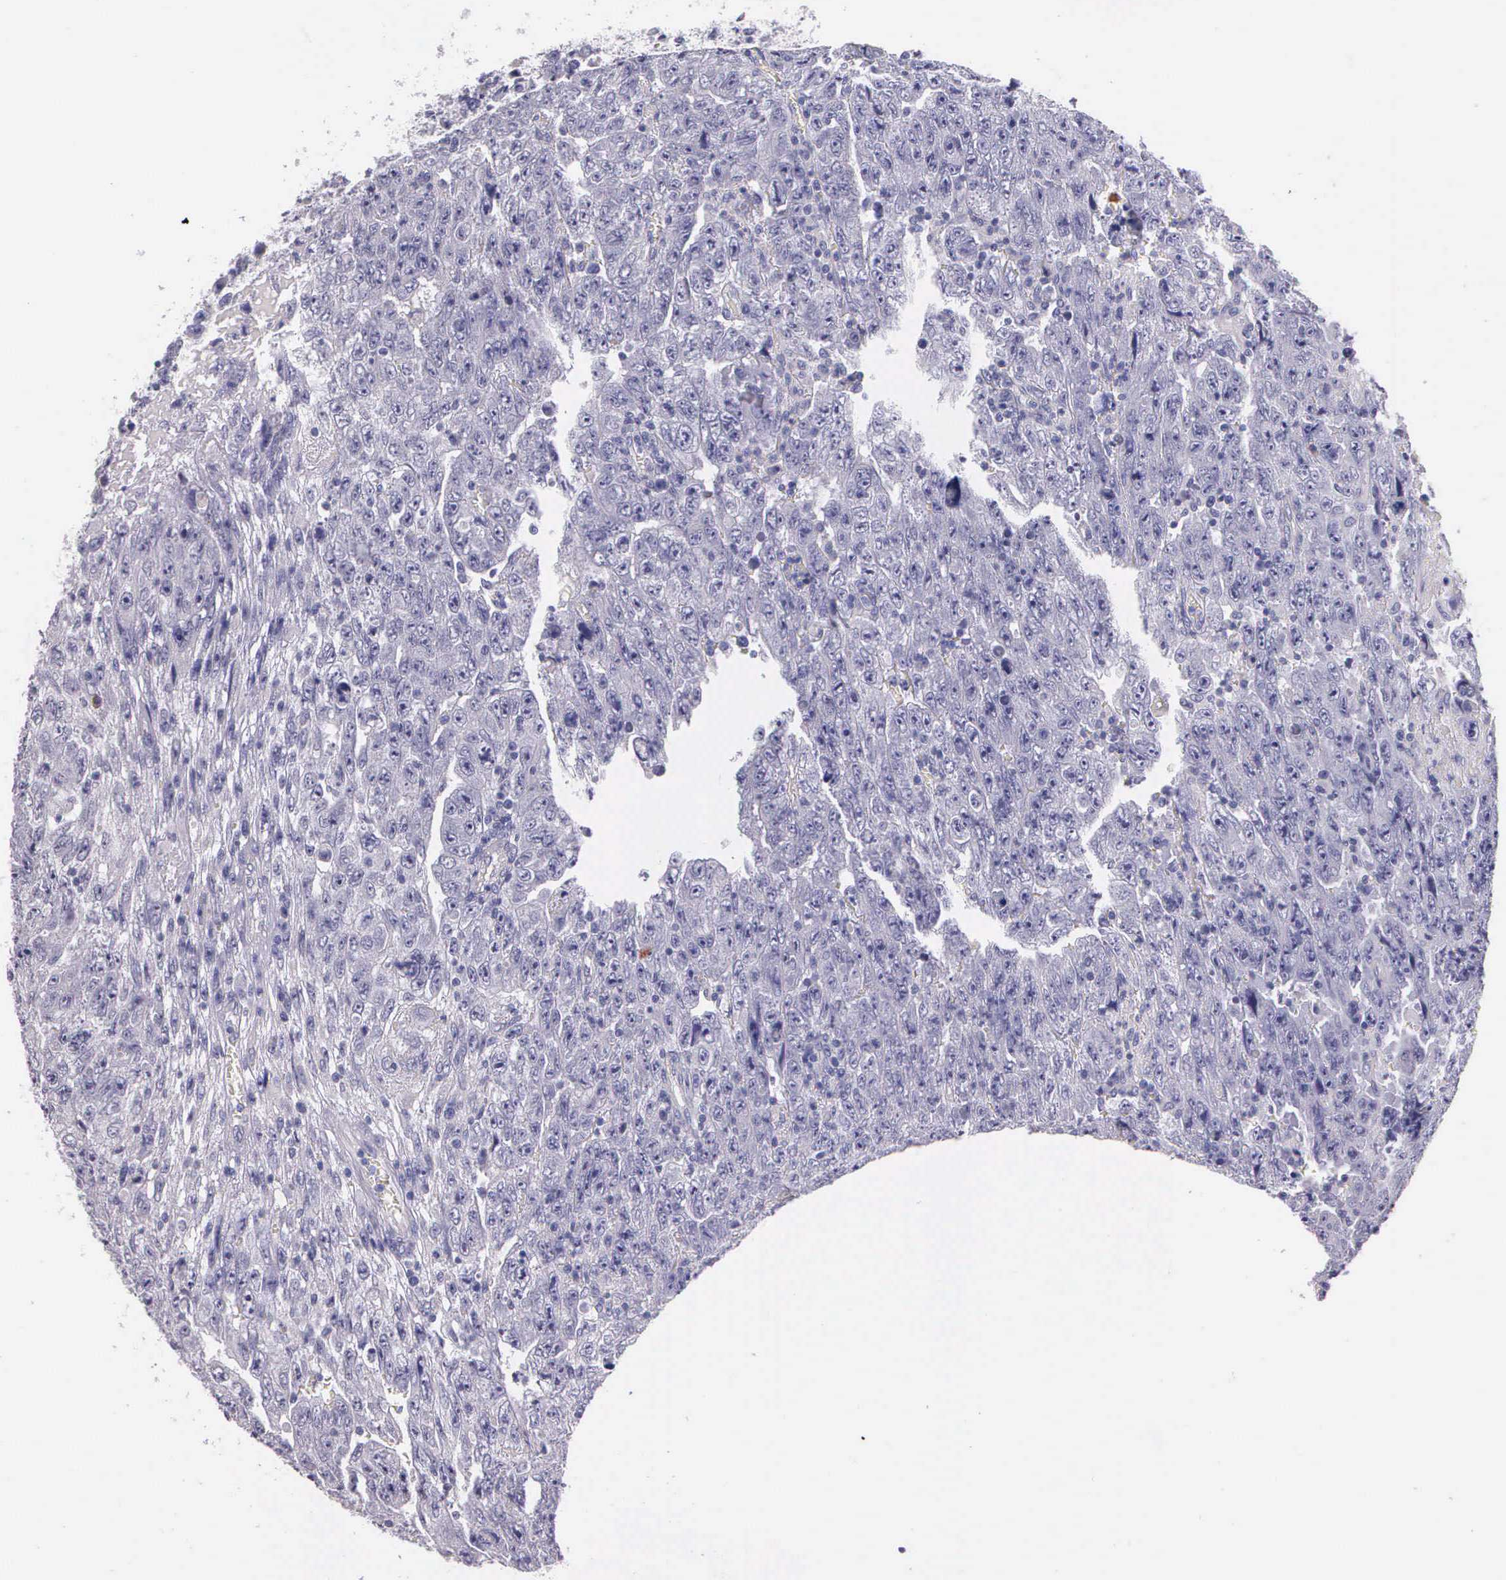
{"staining": {"intensity": "negative", "quantity": "none", "location": "none"}, "tissue": "testis cancer", "cell_type": "Tumor cells", "image_type": "cancer", "snomed": [{"axis": "morphology", "description": "Carcinoma, Embryonal, NOS"}, {"axis": "topography", "description": "Testis"}], "caption": "An immunohistochemistry (IHC) micrograph of testis embryonal carcinoma is shown. There is no staining in tumor cells of testis embryonal carcinoma.", "gene": "THSD7A", "patient": {"sex": "male", "age": 28}}